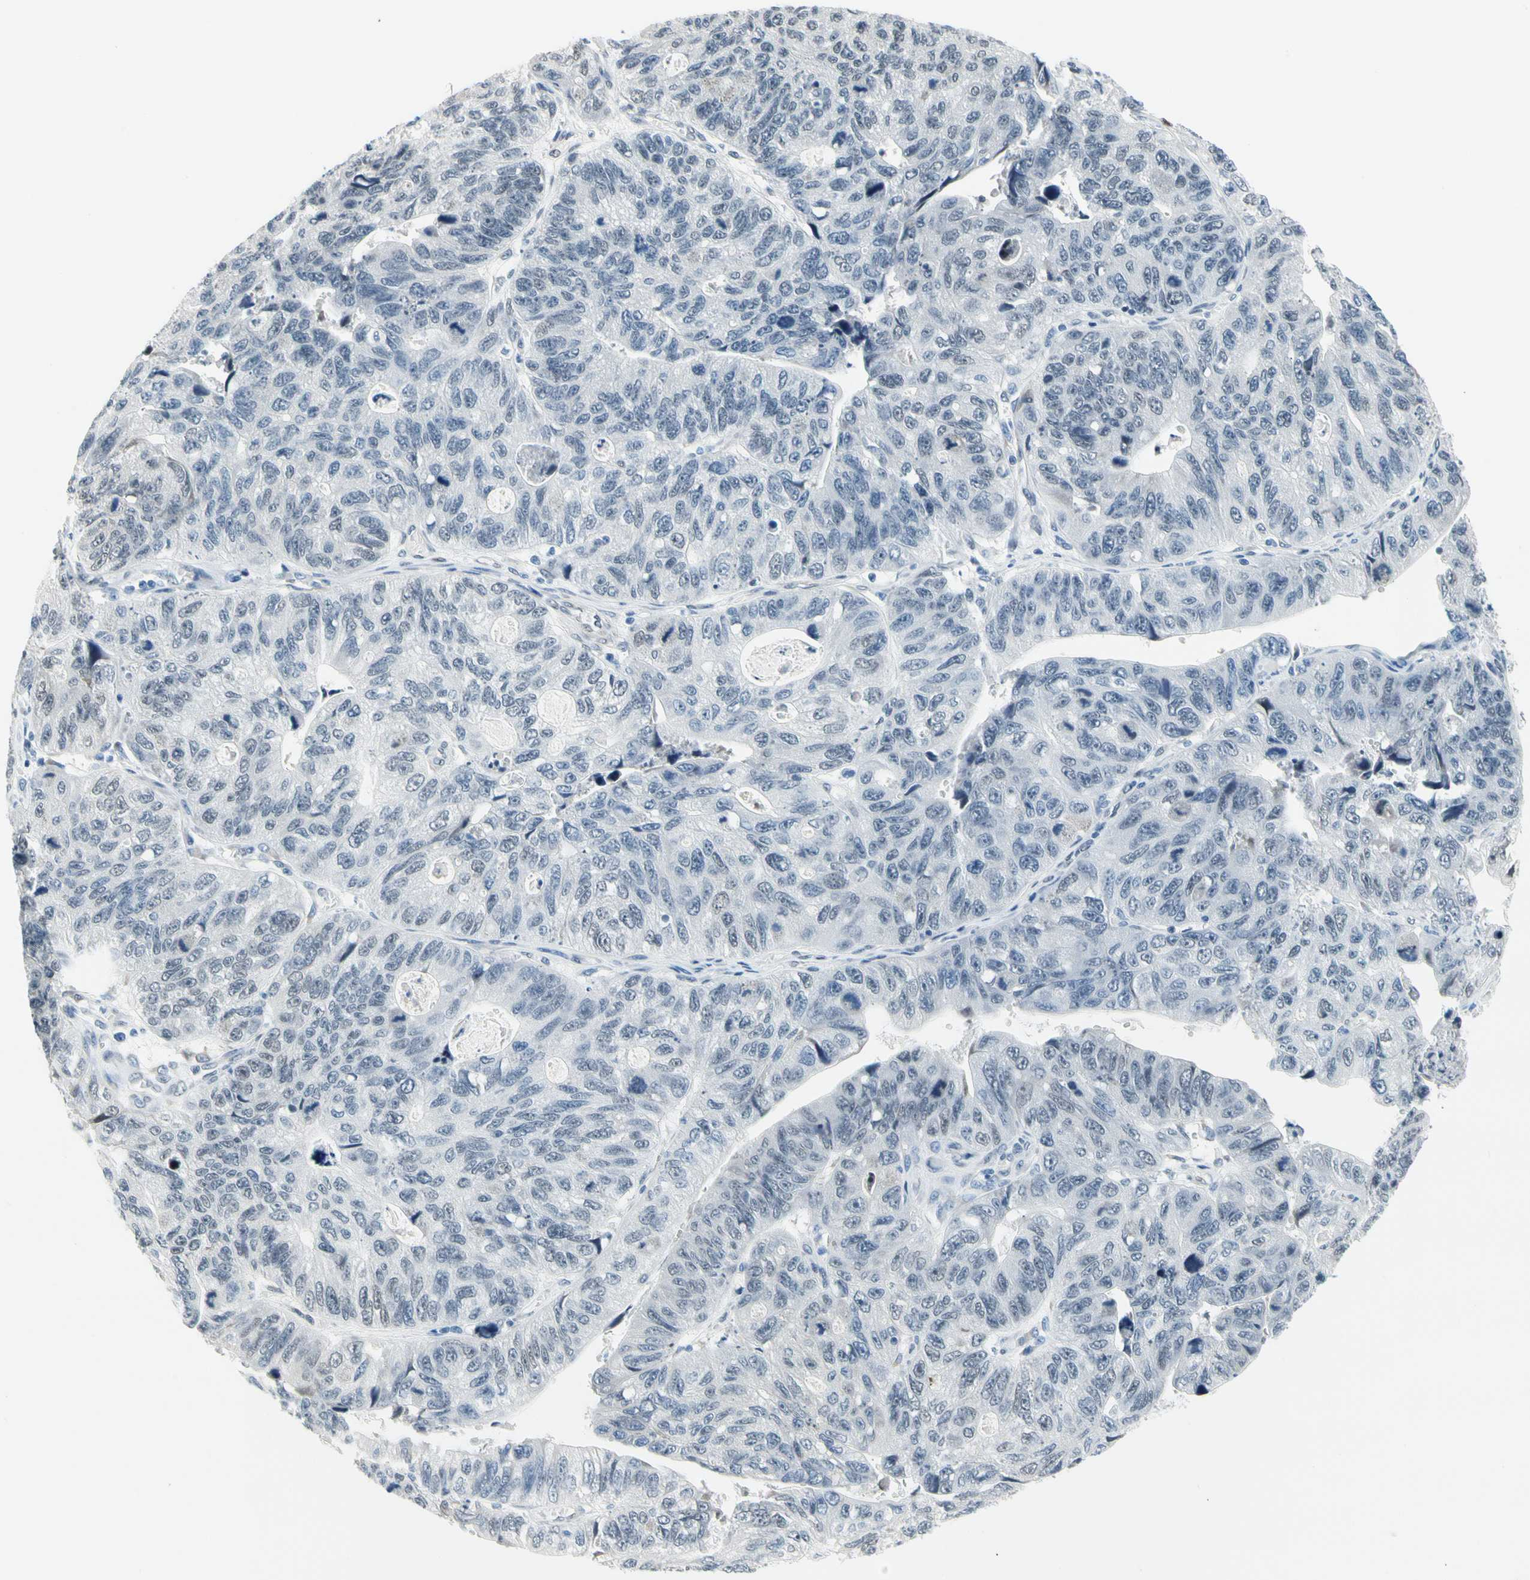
{"staining": {"intensity": "weak", "quantity": "<25%", "location": "nuclear"}, "tissue": "stomach cancer", "cell_type": "Tumor cells", "image_type": "cancer", "snomed": [{"axis": "morphology", "description": "Adenocarcinoma, NOS"}, {"axis": "topography", "description": "Stomach"}], "caption": "There is no significant staining in tumor cells of adenocarcinoma (stomach). (DAB (3,3'-diaminobenzidine) immunohistochemistry with hematoxylin counter stain).", "gene": "NFIA", "patient": {"sex": "male", "age": 59}}